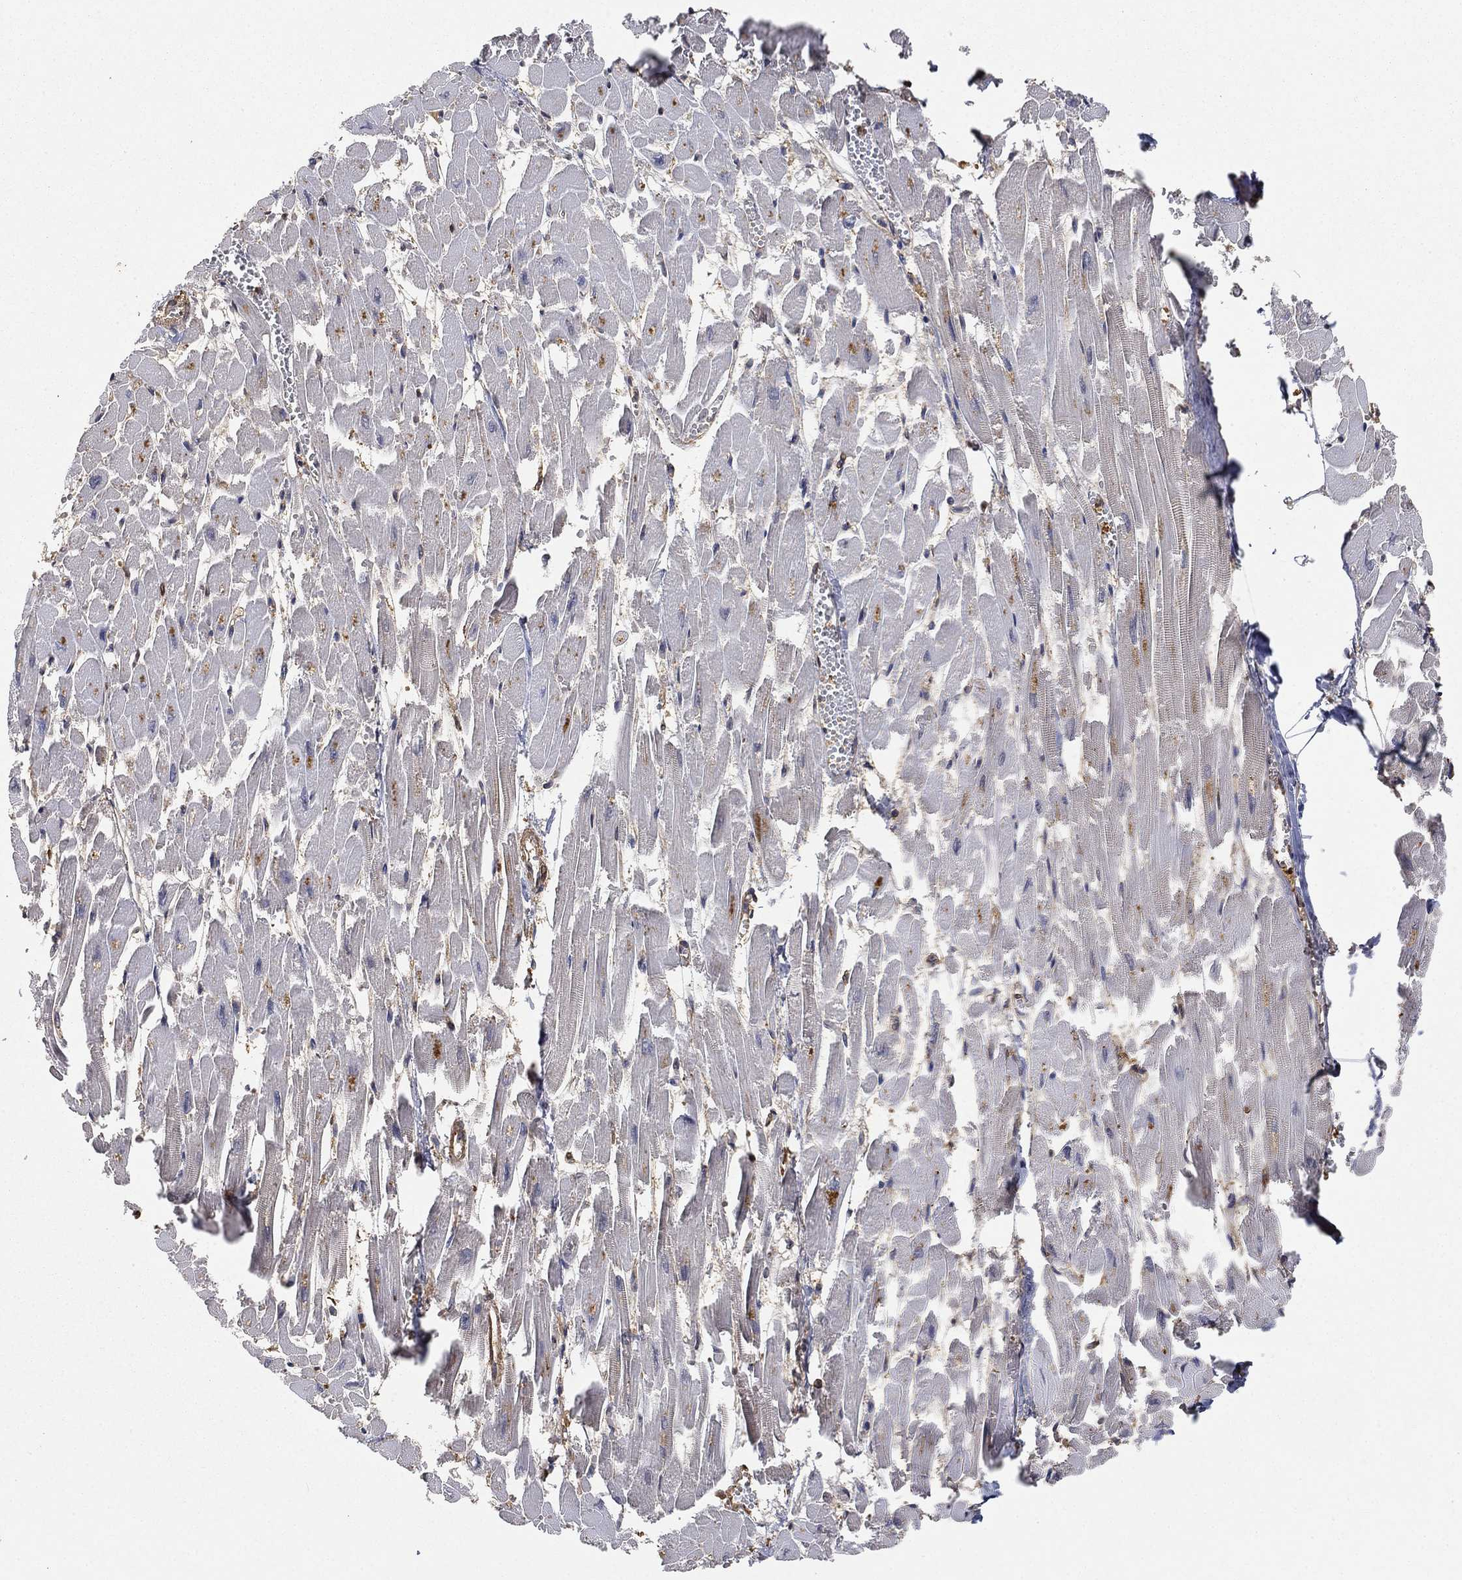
{"staining": {"intensity": "negative", "quantity": "none", "location": "none"}, "tissue": "heart muscle", "cell_type": "Cardiomyocytes", "image_type": "normal", "snomed": [{"axis": "morphology", "description": "Normal tissue, NOS"}, {"axis": "topography", "description": "Heart"}], "caption": "This is an immunohistochemistry (IHC) histopathology image of benign heart muscle. There is no staining in cardiomyocytes.", "gene": "CRYL1", "patient": {"sex": "female", "age": 52}}